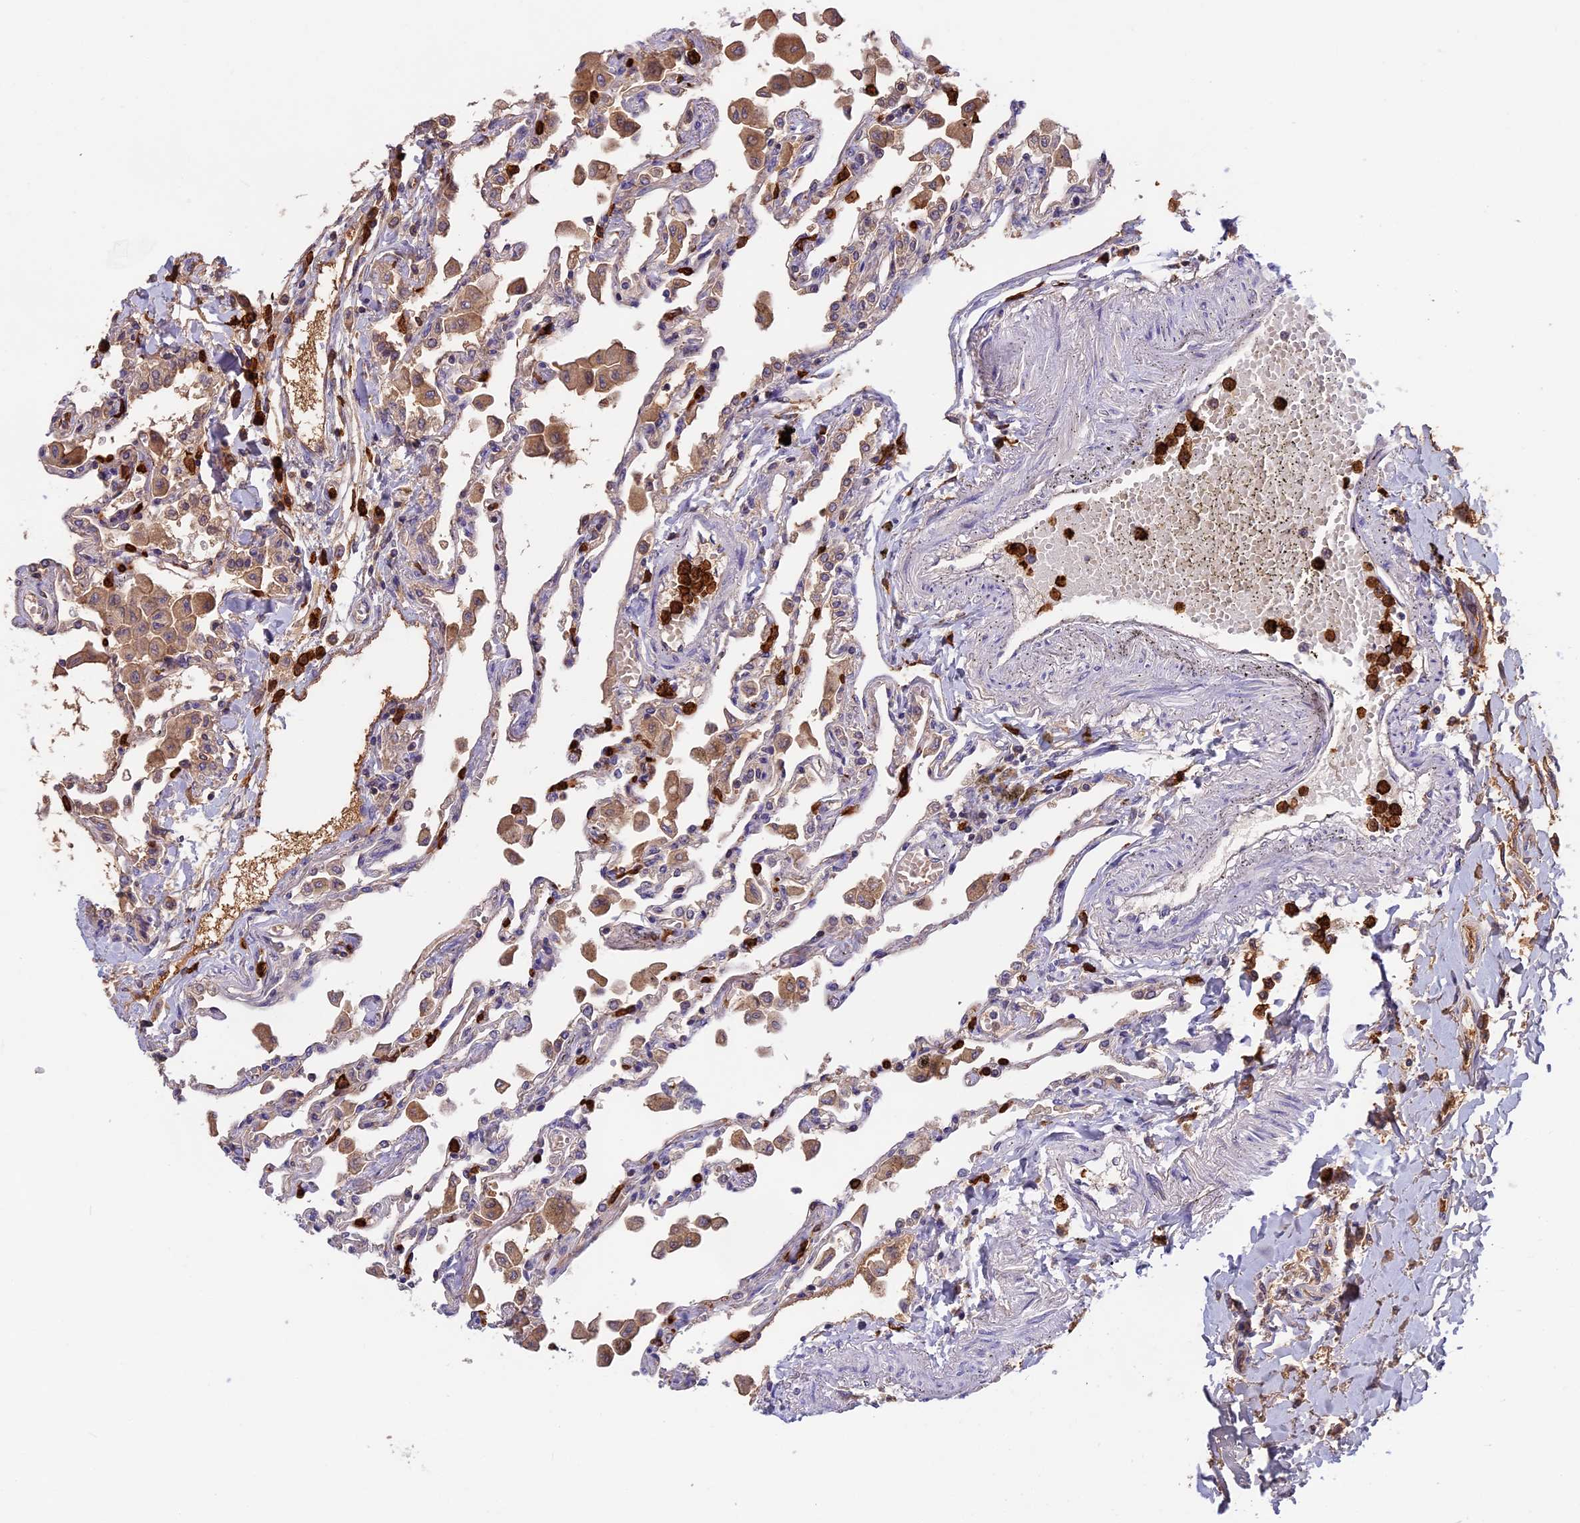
{"staining": {"intensity": "weak", "quantity": "25%-75%", "location": "cytoplasmic/membranous"}, "tissue": "lung", "cell_type": "Alveolar cells", "image_type": "normal", "snomed": [{"axis": "morphology", "description": "Normal tissue, NOS"}, {"axis": "topography", "description": "Bronchus"}, {"axis": "topography", "description": "Lung"}], "caption": "This histopathology image displays IHC staining of normal human lung, with low weak cytoplasmic/membranous staining in about 25%-75% of alveolar cells.", "gene": "ADGRD1", "patient": {"sex": "female", "age": 49}}